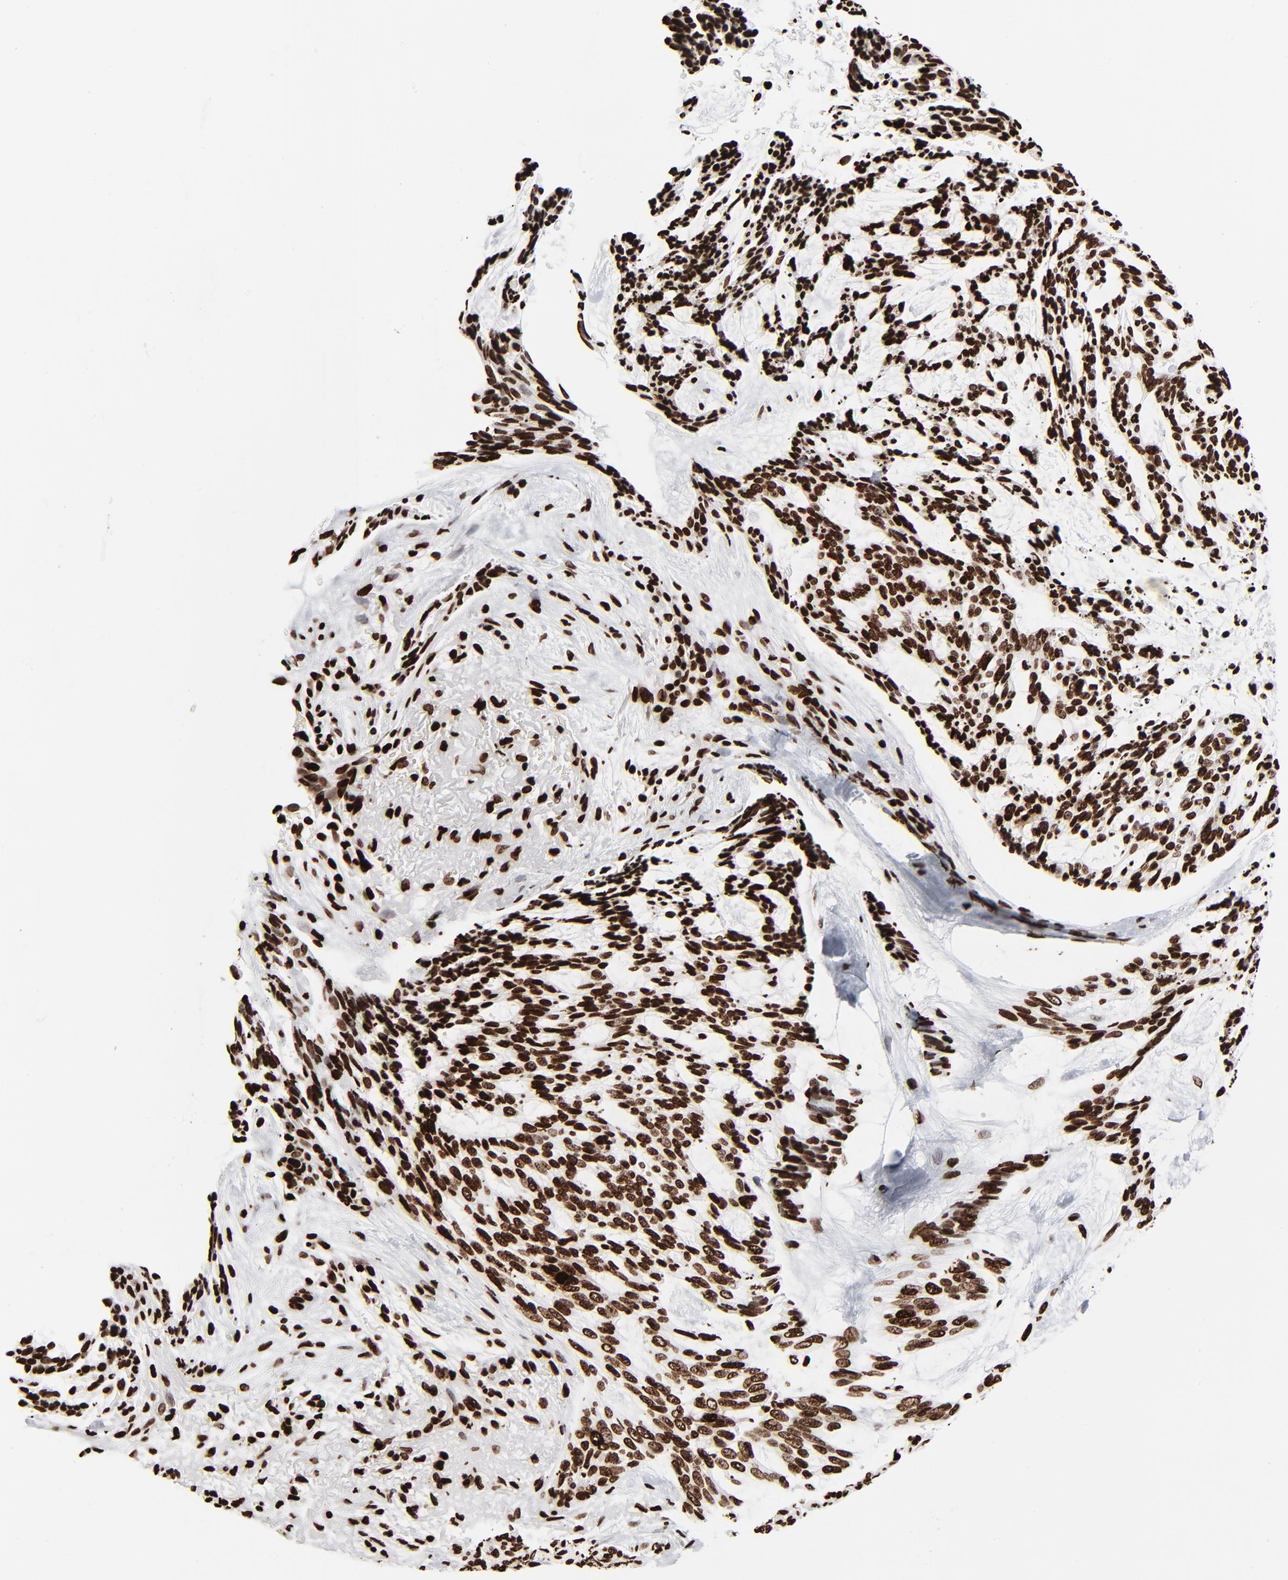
{"staining": {"intensity": "strong", "quantity": ">75%", "location": "nuclear"}, "tissue": "skin cancer", "cell_type": "Tumor cells", "image_type": "cancer", "snomed": [{"axis": "morphology", "description": "Normal tissue, NOS"}, {"axis": "morphology", "description": "Basal cell carcinoma"}, {"axis": "topography", "description": "Skin"}], "caption": "Immunohistochemical staining of skin cancer reveals high levels of strong nuclear protein staining in about >75% of tumor cells.", "gene": "H3-4", "patient": {"sex": "female", "age": 71}}